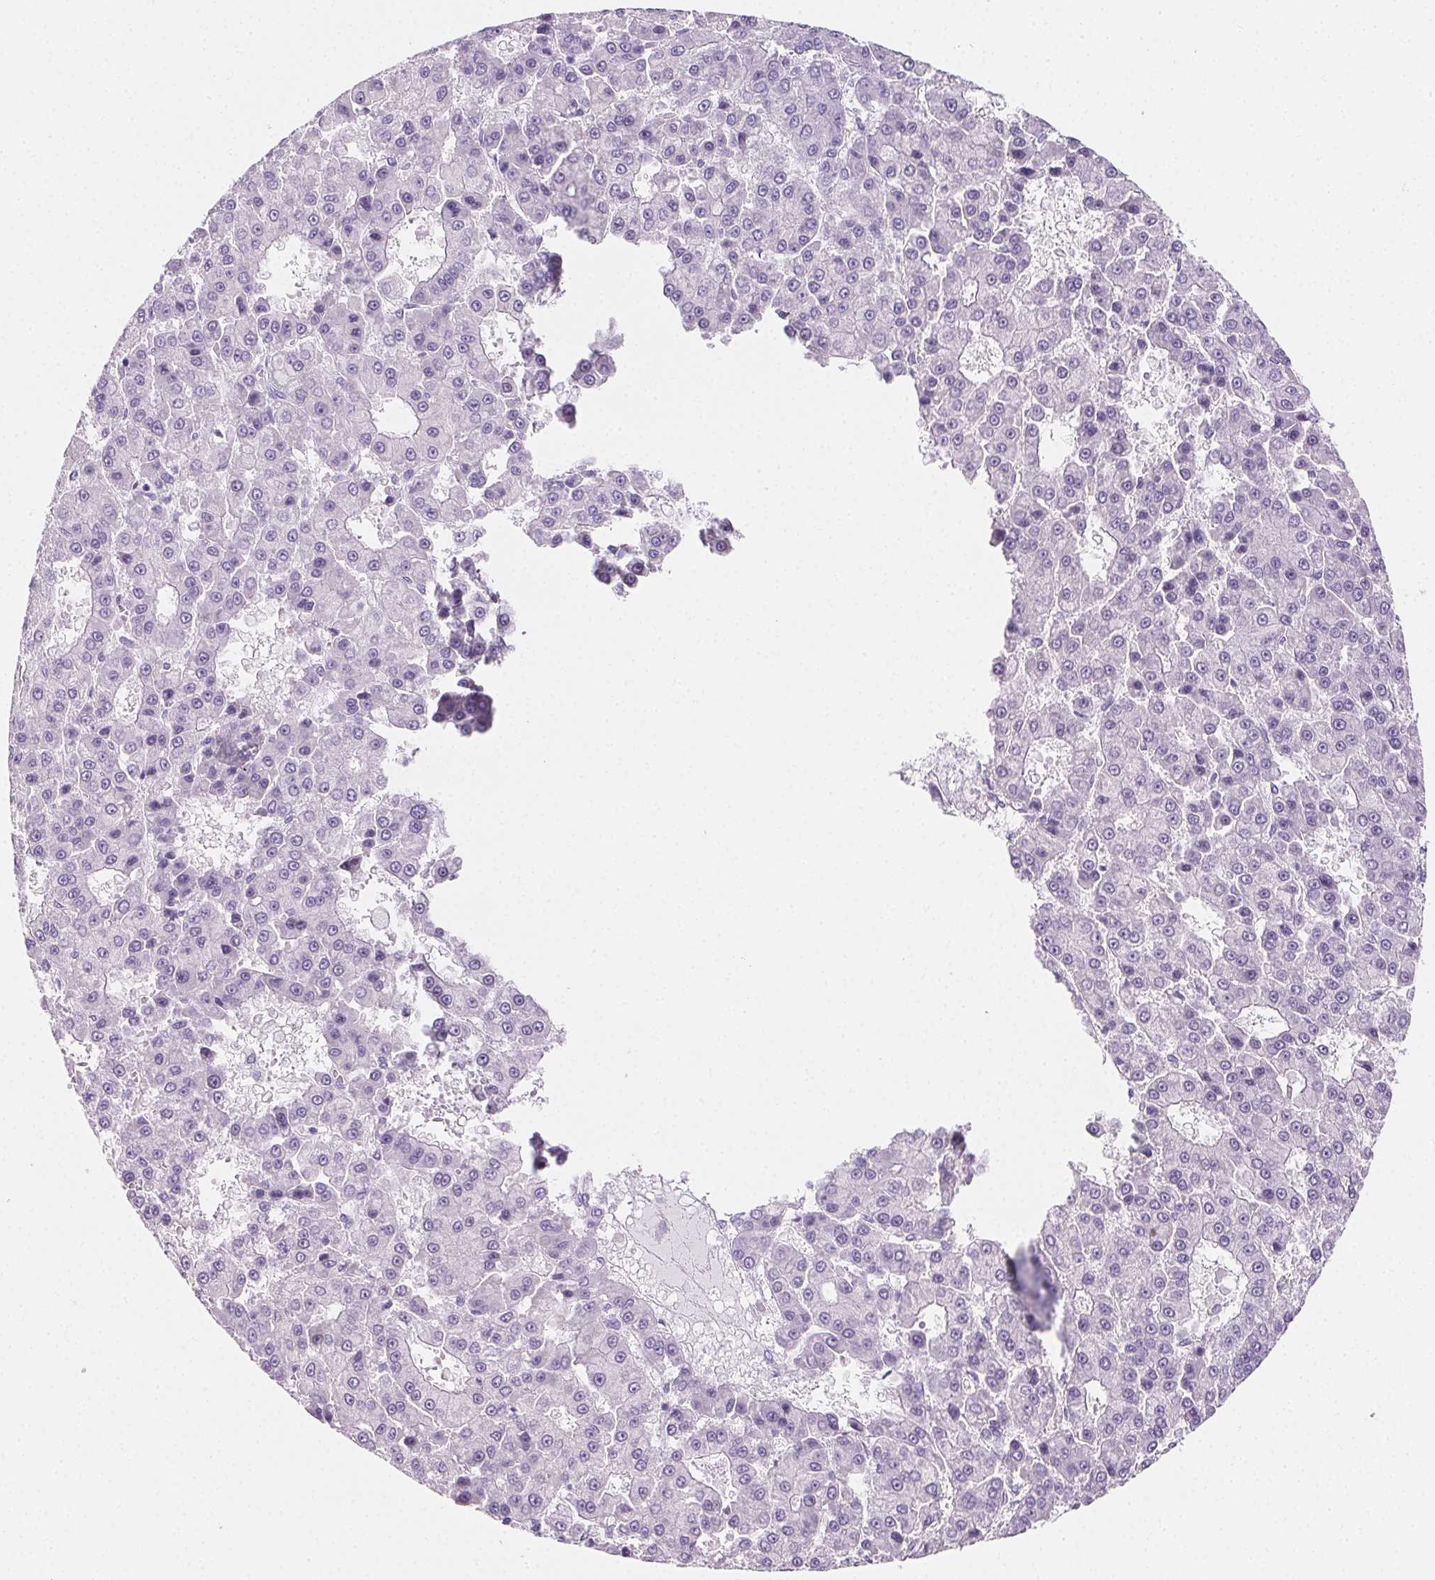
{"staining": {"intensity": "negative", "quantity": "none", "location": "none"}, "tissue": "liver cancer", "cell_type": "Tumor cells", "image_type": "cancer", "snomed": [{"axis": "morphology", "description": "Carcinoma, Hepatocellular, NOS"}, {"axis": "topography", "description": "Liver"}], "caption": "The photomicrograph reveals no significant expression in tumor cells of liver cancer.", "gene": "PRSS3", "patient": {"sex": "male", "age": 70}}